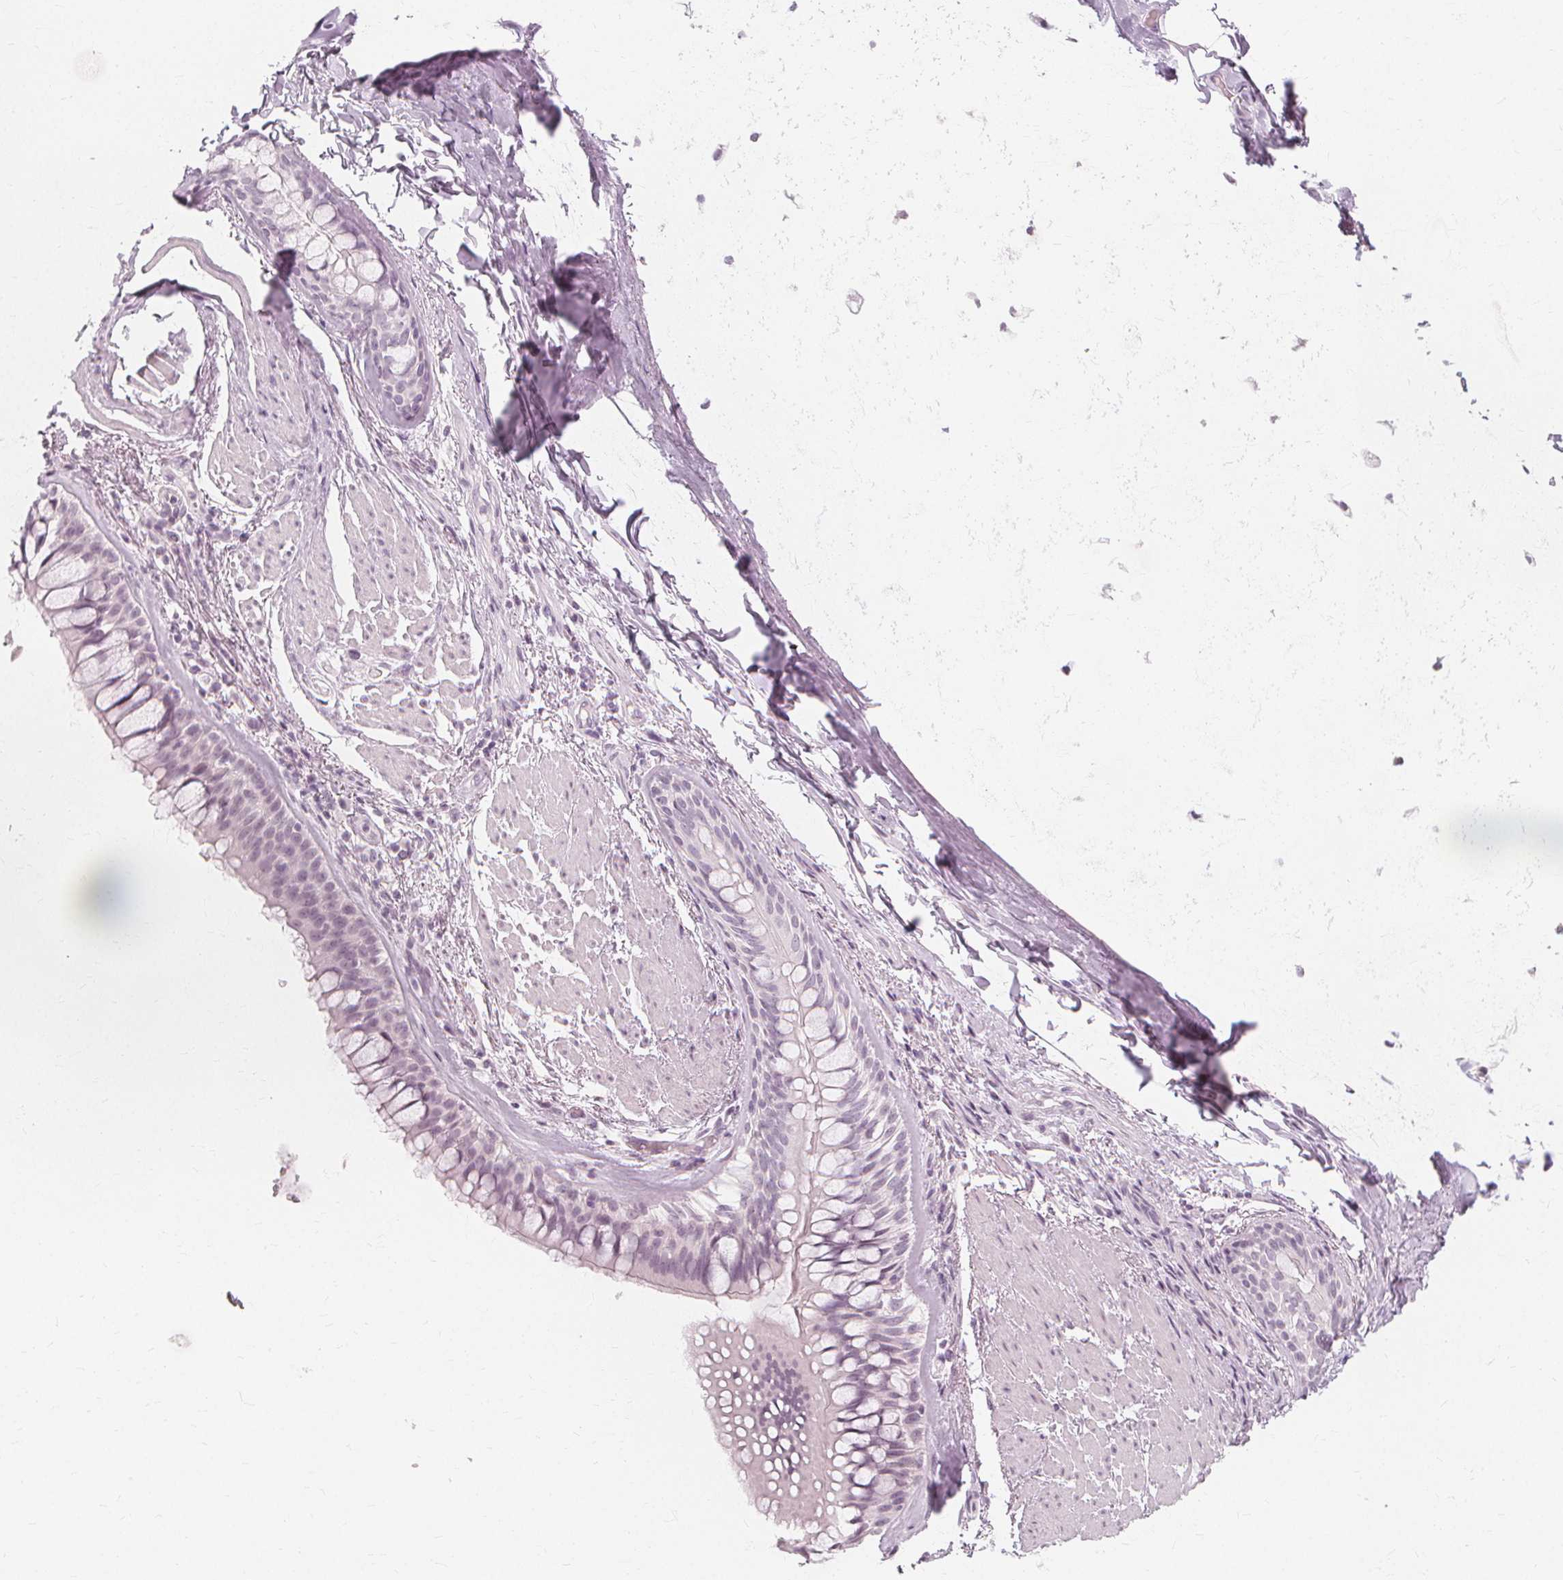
{"staining": {"intensity": "negative", "quantity": "none", "location": "none"}, "tissue": "soft tissue", "cell_type": "Chondrocytes", "image_type": "normal", "snomed": [{"axis": "morphology", "description": "Normal tissue, NOS"}, {"axis": "topography", "description": "Cartilage tissue"}, {"axis": "topography", "description": "Bronchus"}], "caption": "Chondrocytes show no significant protein expression in unremarkable soft tissue.", "gene": "NXPE1", "patient": {"sex": "male", "age": 64}}